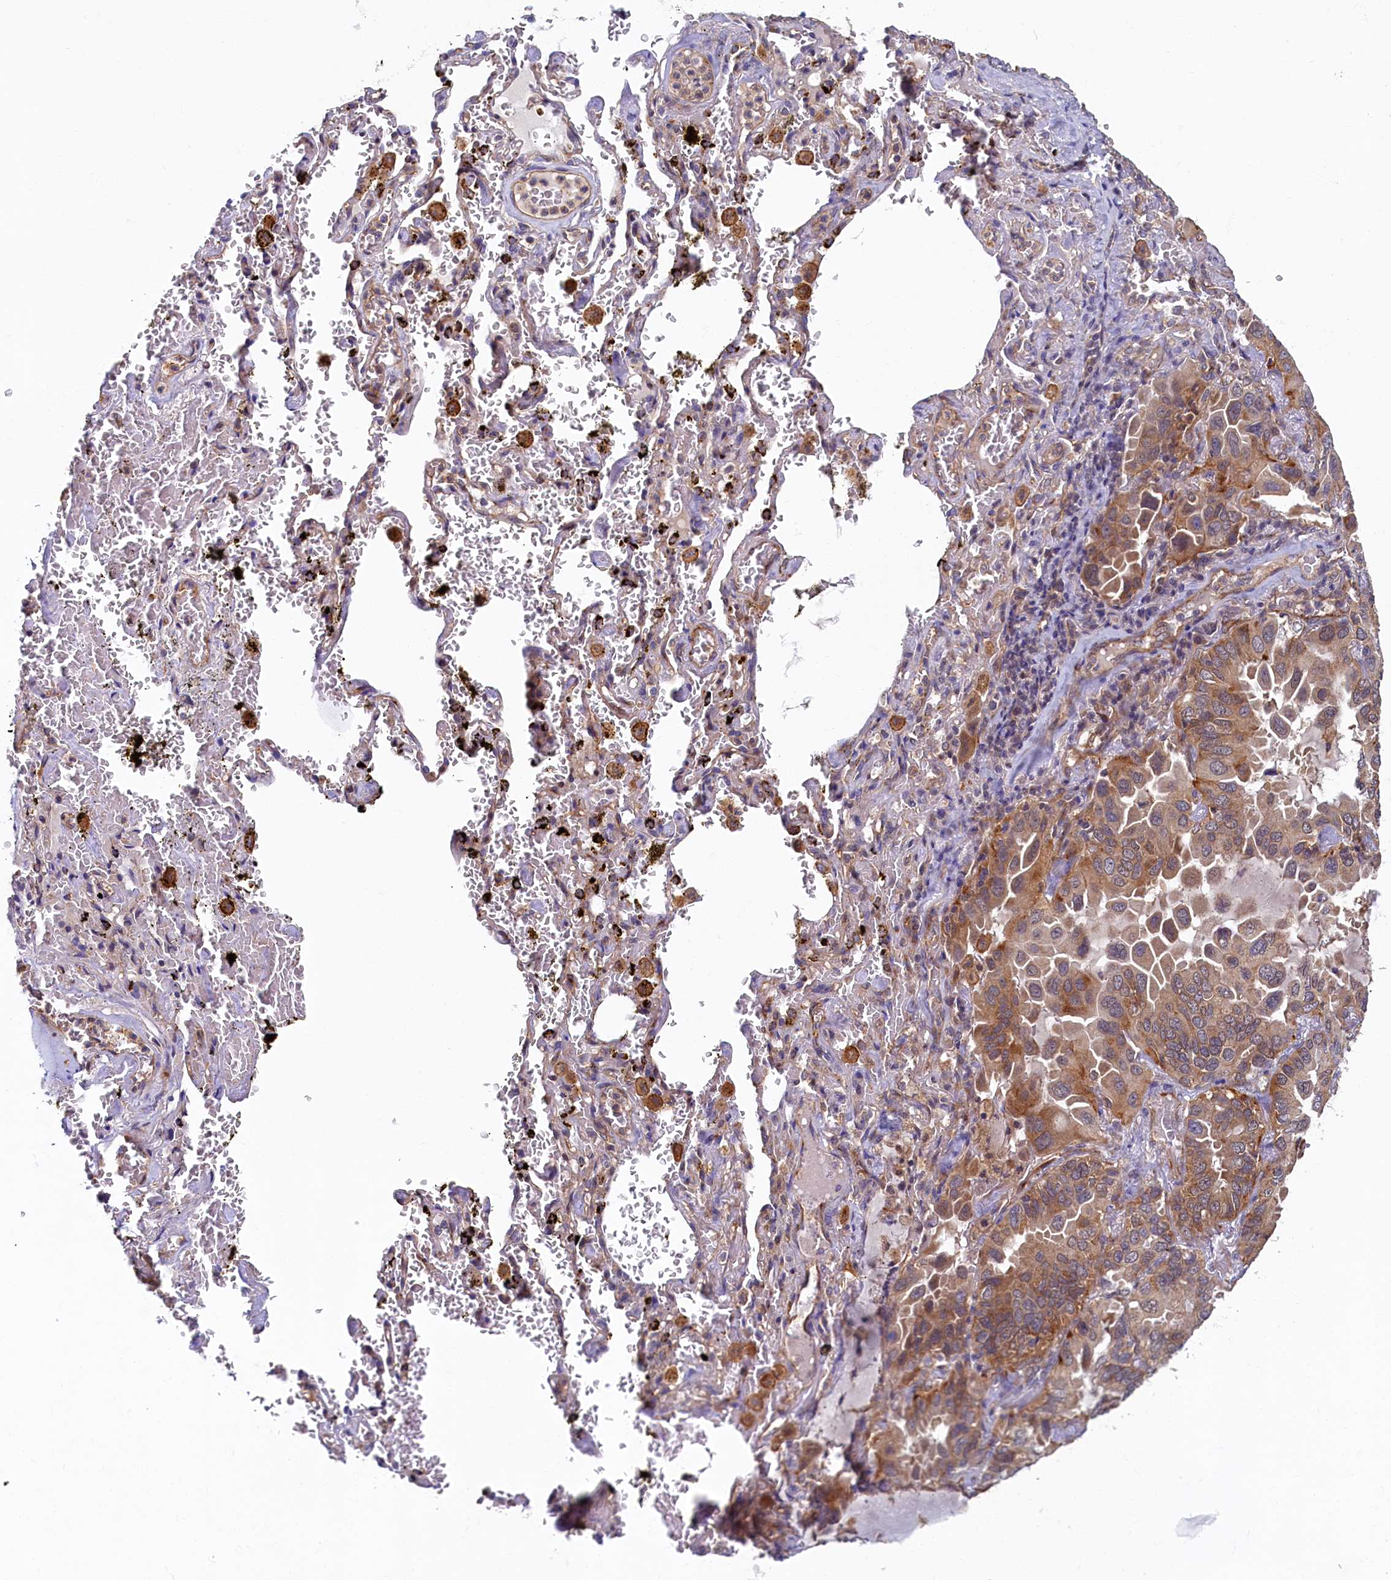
{"staining": {"intensity": "moderate", "quantity": ">75%", "location": "cytoplasmic/membranous"}, "tissue": "lung cancer", "cell_type": "Tumor cells", "image_type": "cancer", "snomed": [{"axis": "morphology", "description": "Adenocarcinoma, NOS"}, {"axis": "topography", "description": "Lung"}], "caption": "IHC staining of lung cancer, which shows medium levels of moderate cytoplasmic/membranous positivity in about >75% of tumor cells indicating moderate cytoplasmic/membranous protein staining. The staining was performed using DAB (brown) for protein detection and nuclei were counterstained in hematoxylin (blue).", "gene": "STX12", "patient": {"sex": "male", "age": 64}}